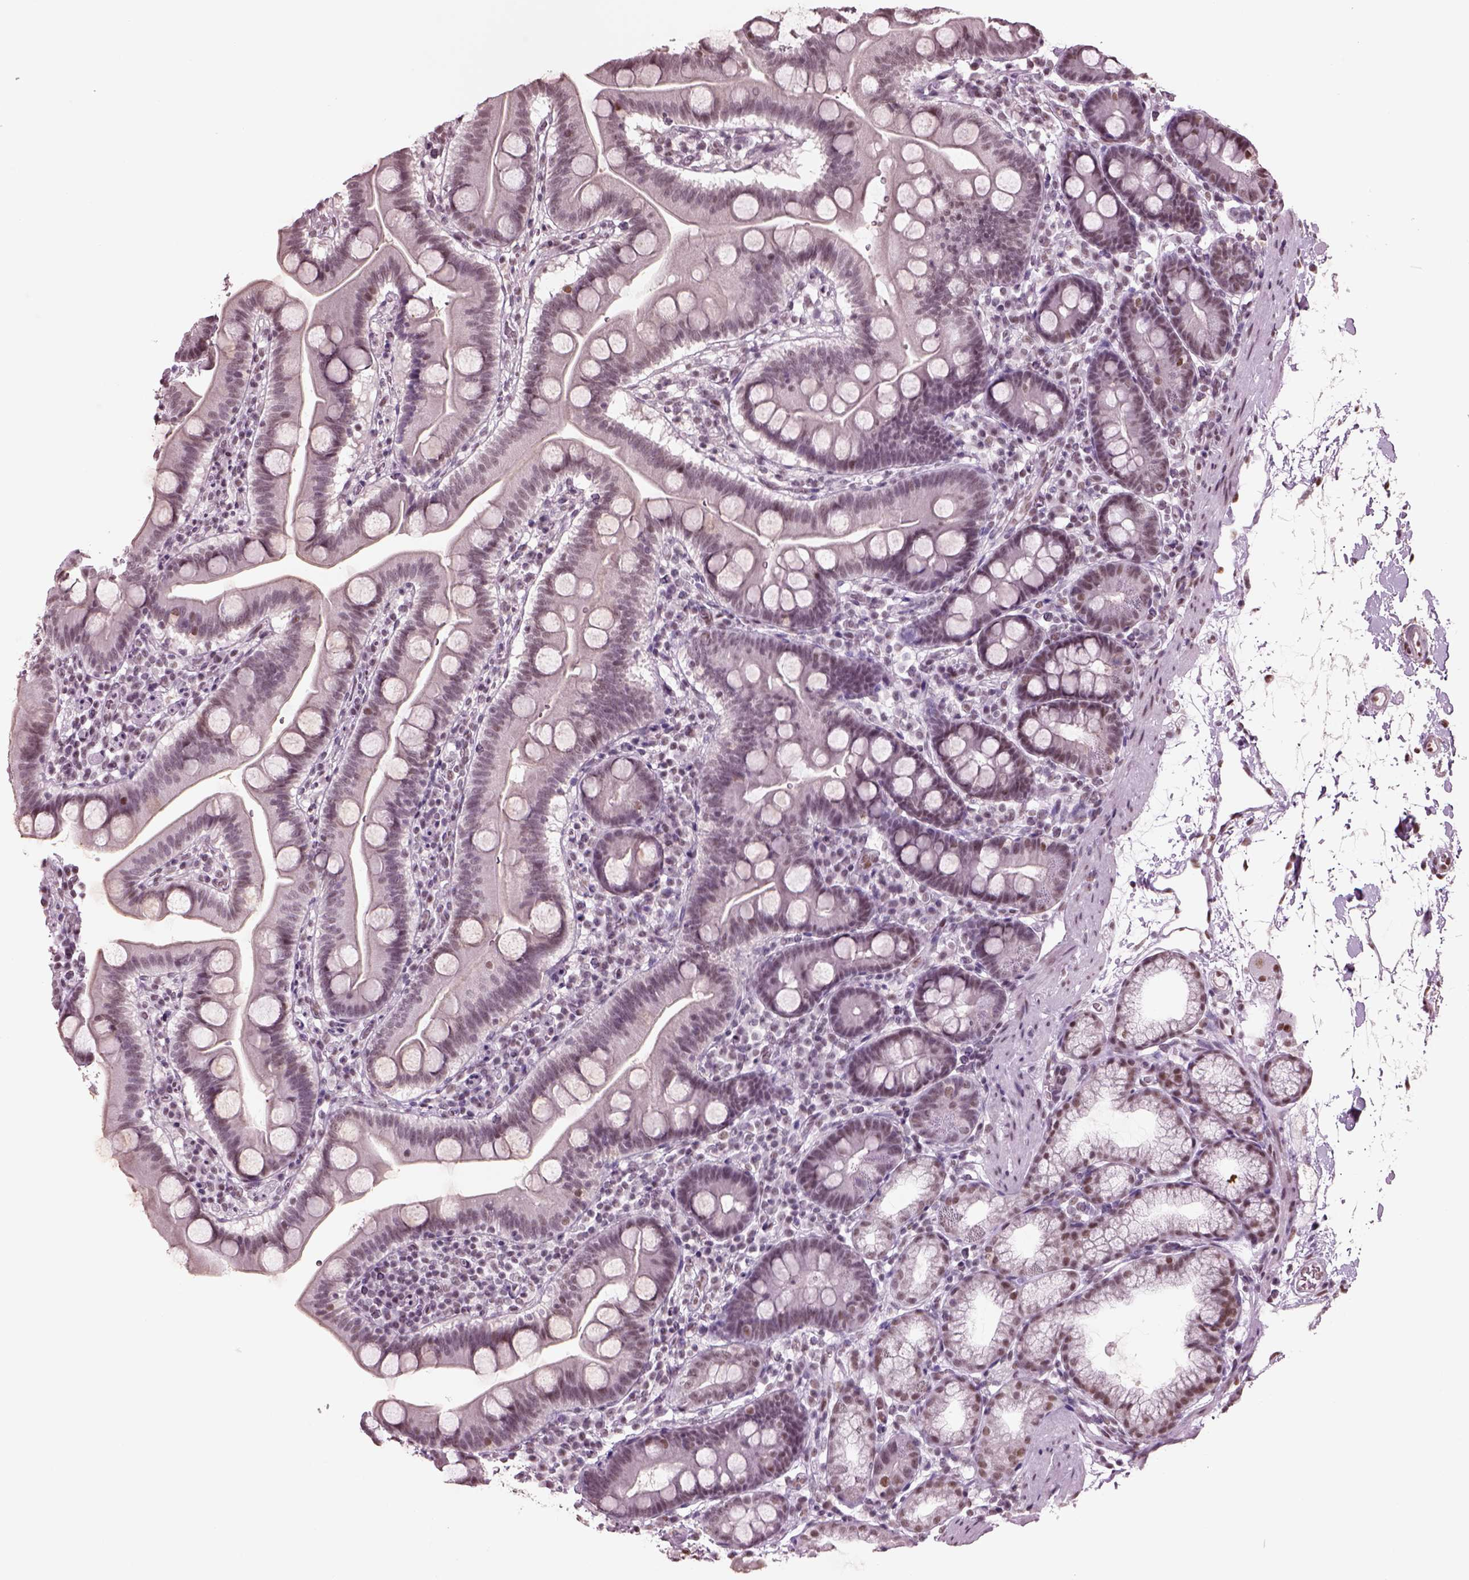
{"staining": {"intensity": "weak", "quantity": "25%-75%", "location": "nuclear"}, "tissue": "duodenum", "cell_type": "Glandular cells", "image_type": "normal", "snomed": [{"axis": "morphology", "description": "Normal tissue, NOS"}, {"axis": "topography", "description": "Pancreas"}, {"axis": "topography", "description": "Duodenum"}], "caption": "Duodenum was stained to show a protein in brown. There is low levels of weak nuclear staining in approximately 25%-75% of glandular cells.", "gene": "SEPHS1", "patient": {"sex": "male", "age": 59}}